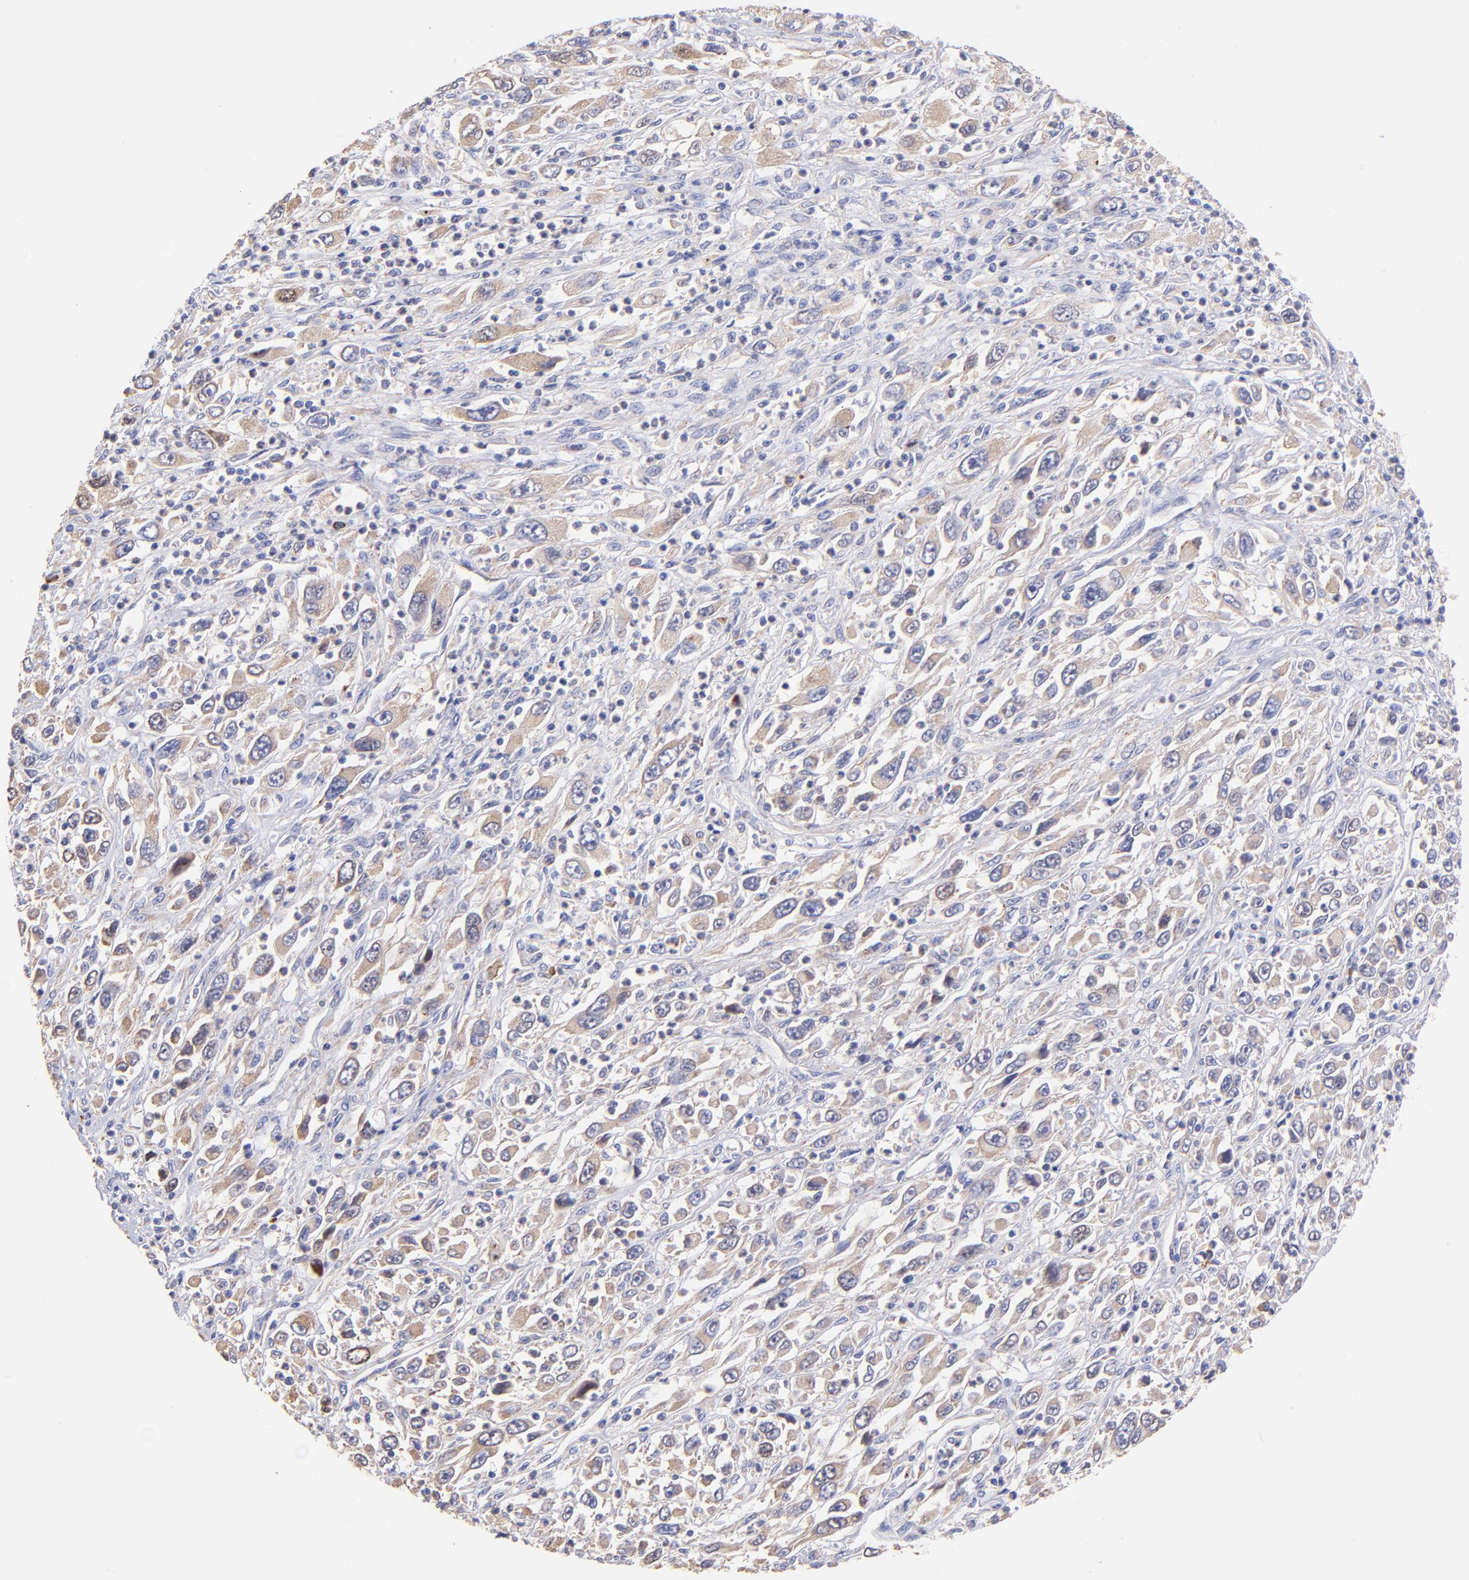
{"staining": {"intensity": "weak", "quantity": ">75%", "location": "cytoplasmic/membranous"}, "tissue": "melanoma", "cell_type": "Tumor cells", "image_type": "cancer", "snomed": [{"axis": "morphology", "description": "Malignant melanoma, Metastatic site"}, {"axis": "topography", "description": "Skin"}], "caption": "This is a micrograph of immunohistochemistry (IHC) staining of malignant melanoma (metastatic site), which shows weak expression in the cytoplasmic/membranous of tumor cells.", "gene": "PREX1", "patient": {"sex": "female", "age": 56}}